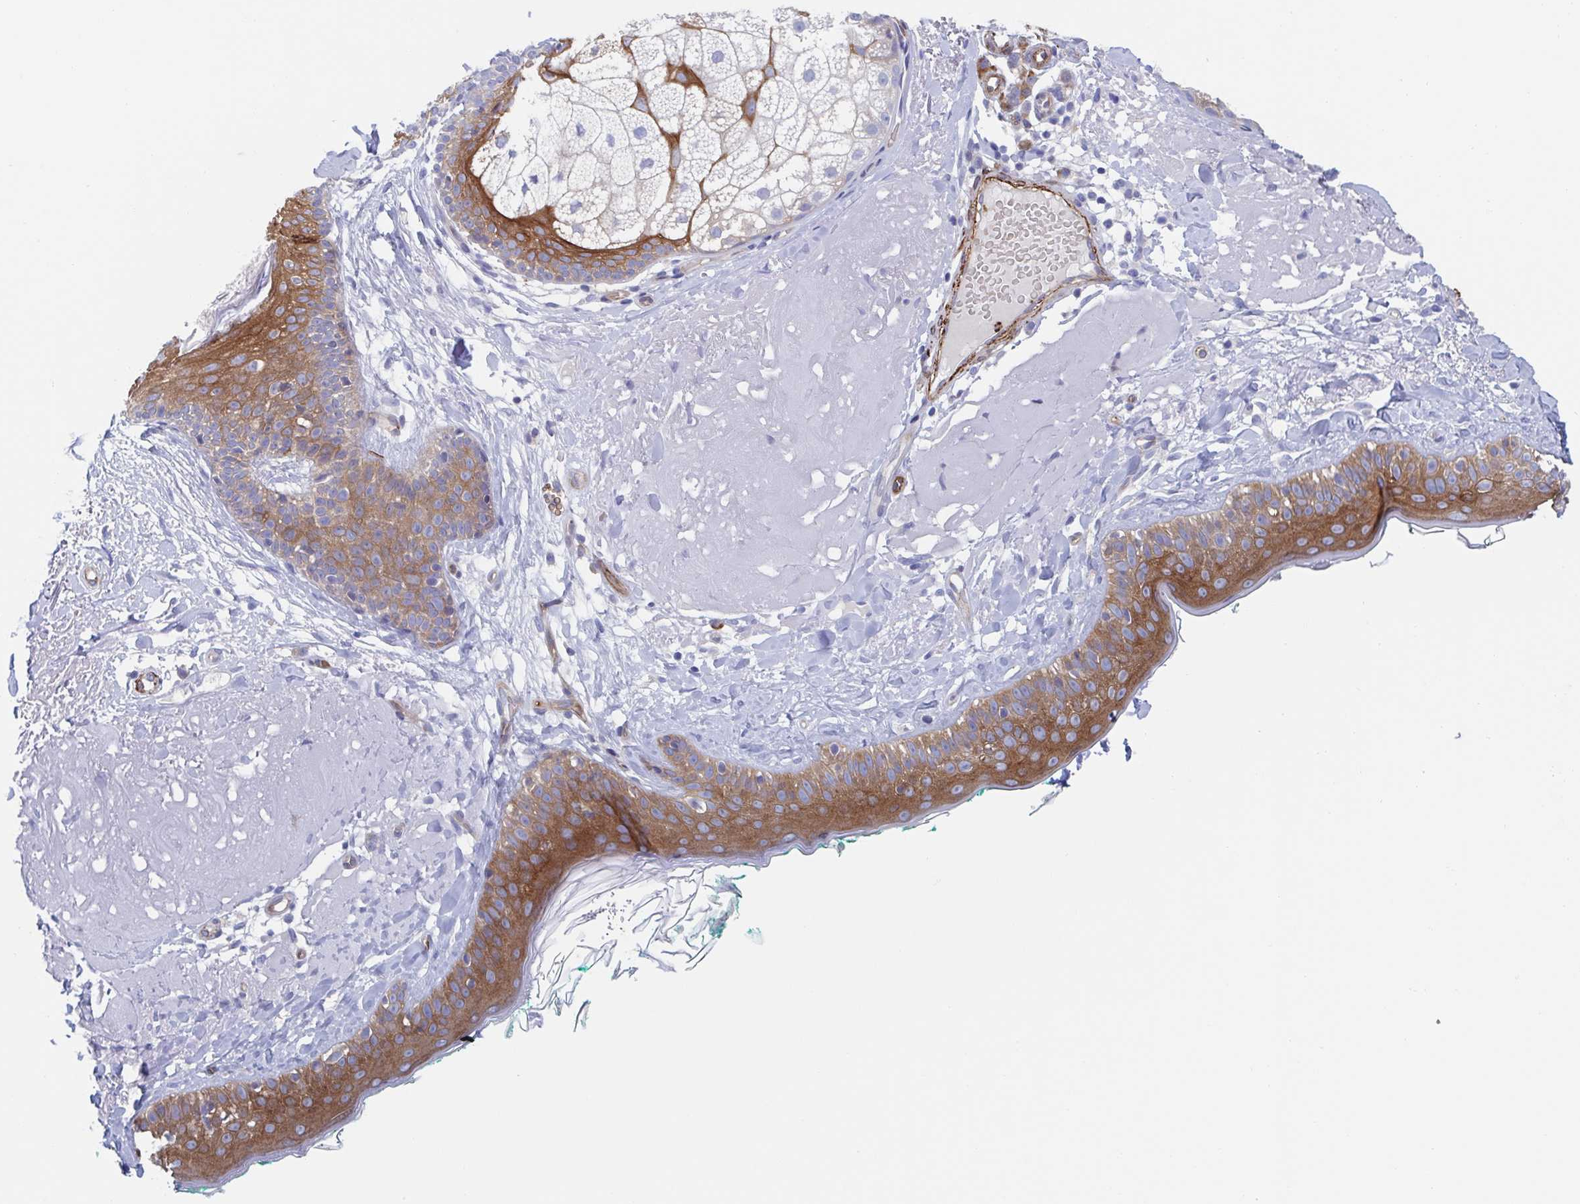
{"staining": {"intensity": "negative", "quantity": "none", "location": "none"}, "tissue": "skin", "cell_type": "Fibroblasts", "image_type": "normal", "snomed": [{"axis": "morphology", "description": "Normal tissue, NOS"}, {"axis": "topography", "description": "Skin"}], "caption": "Human skin stained for a protein using immunohistochemistry displays no positivity in fibroblasts.", "gene": "KLC3", "patient": {"sex": "male", "age": 73}}